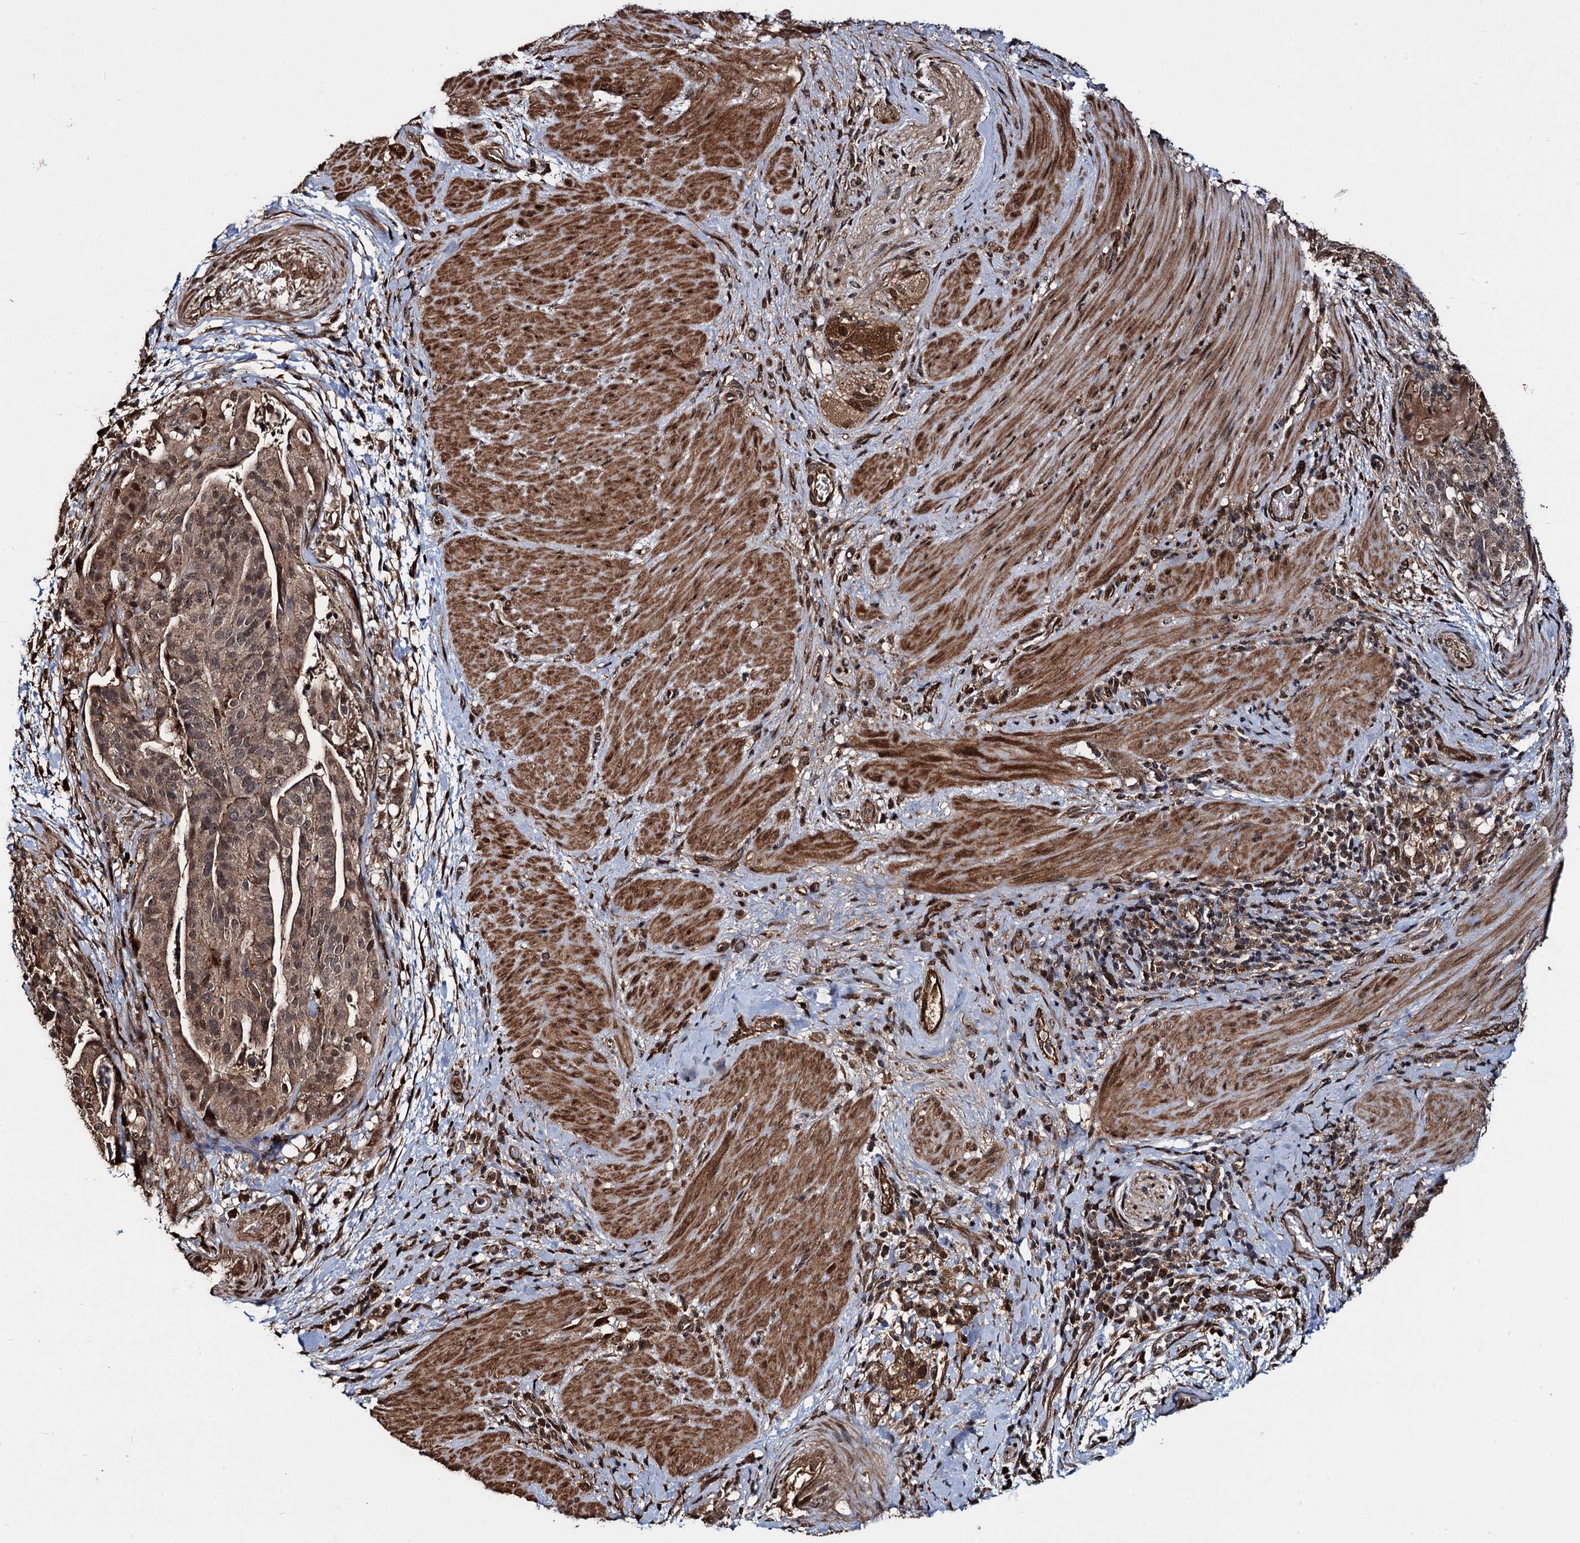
{"staining": {"intensity": "moderate", "quantity": ">75%", "location": "cytoplasmic/membranous,nuclear"}, "tissue": "stomach cancer", "cell_type": "Tumor cells", "image_type": "cancer", "snomed": [{"axis": "morphology", "description": "Adenocarcinoma, NOS"}, {"axis": "topography", "description": "Stomach"}], "caption": "Immunohistochemical staining of stomach cancer (adenocarcinoma) reveals medium levels of moderate cytoplasmic/membranous and nuclear positivity in about >75% of tumor cells.", "gene": "CEP192", "patient": {"sex": "male", "age": 48}}